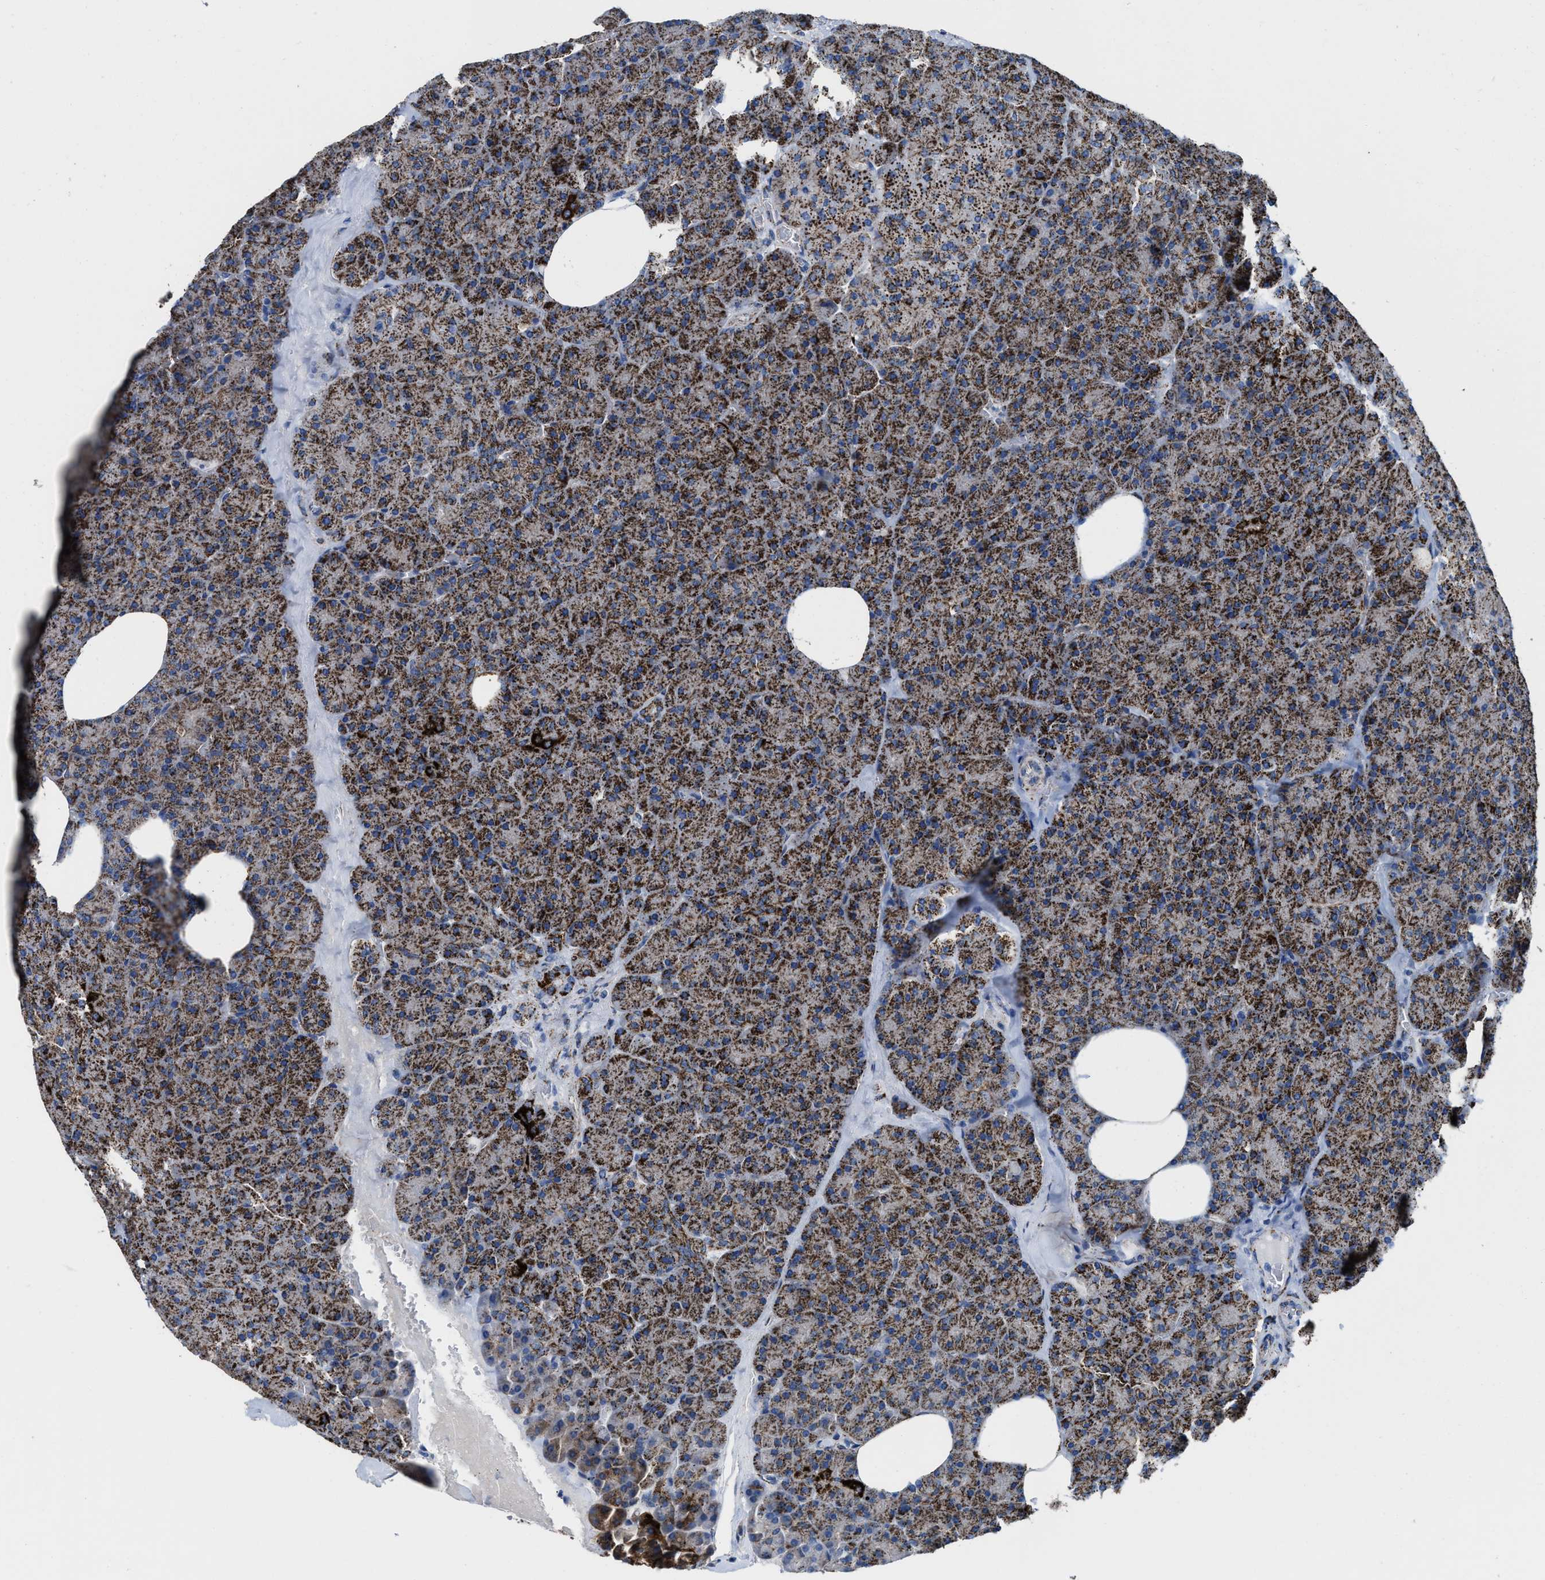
{"staining": {"intensity": "strong", "quantity": ">75%", "location": "cytoplasmic/membranous"}, "tissue": "pancreas", "cell_type": "Exocrine glandular cells", "image_type": "normal", "snomed": [{"axis": "morphology", "description": "Normal tissue, NOS"}, {"axis": "morphology", "description": "Carcinoid, malignant, NOS"}, {"axis": "topography", "description": "Pancreas"}], "caption": "Protein positivity by IHC demonstrates strong cytoplasmic/membranous positivity in about >75% of exocrine glandular cells in unremarkable pancreas. (DAB (3,3'-diaminobenzidine) = brown stain, brightfield microscopy at high magnification).", "gene": "ALDH1B1", "patient": {"sex": "female", "age": 35}}